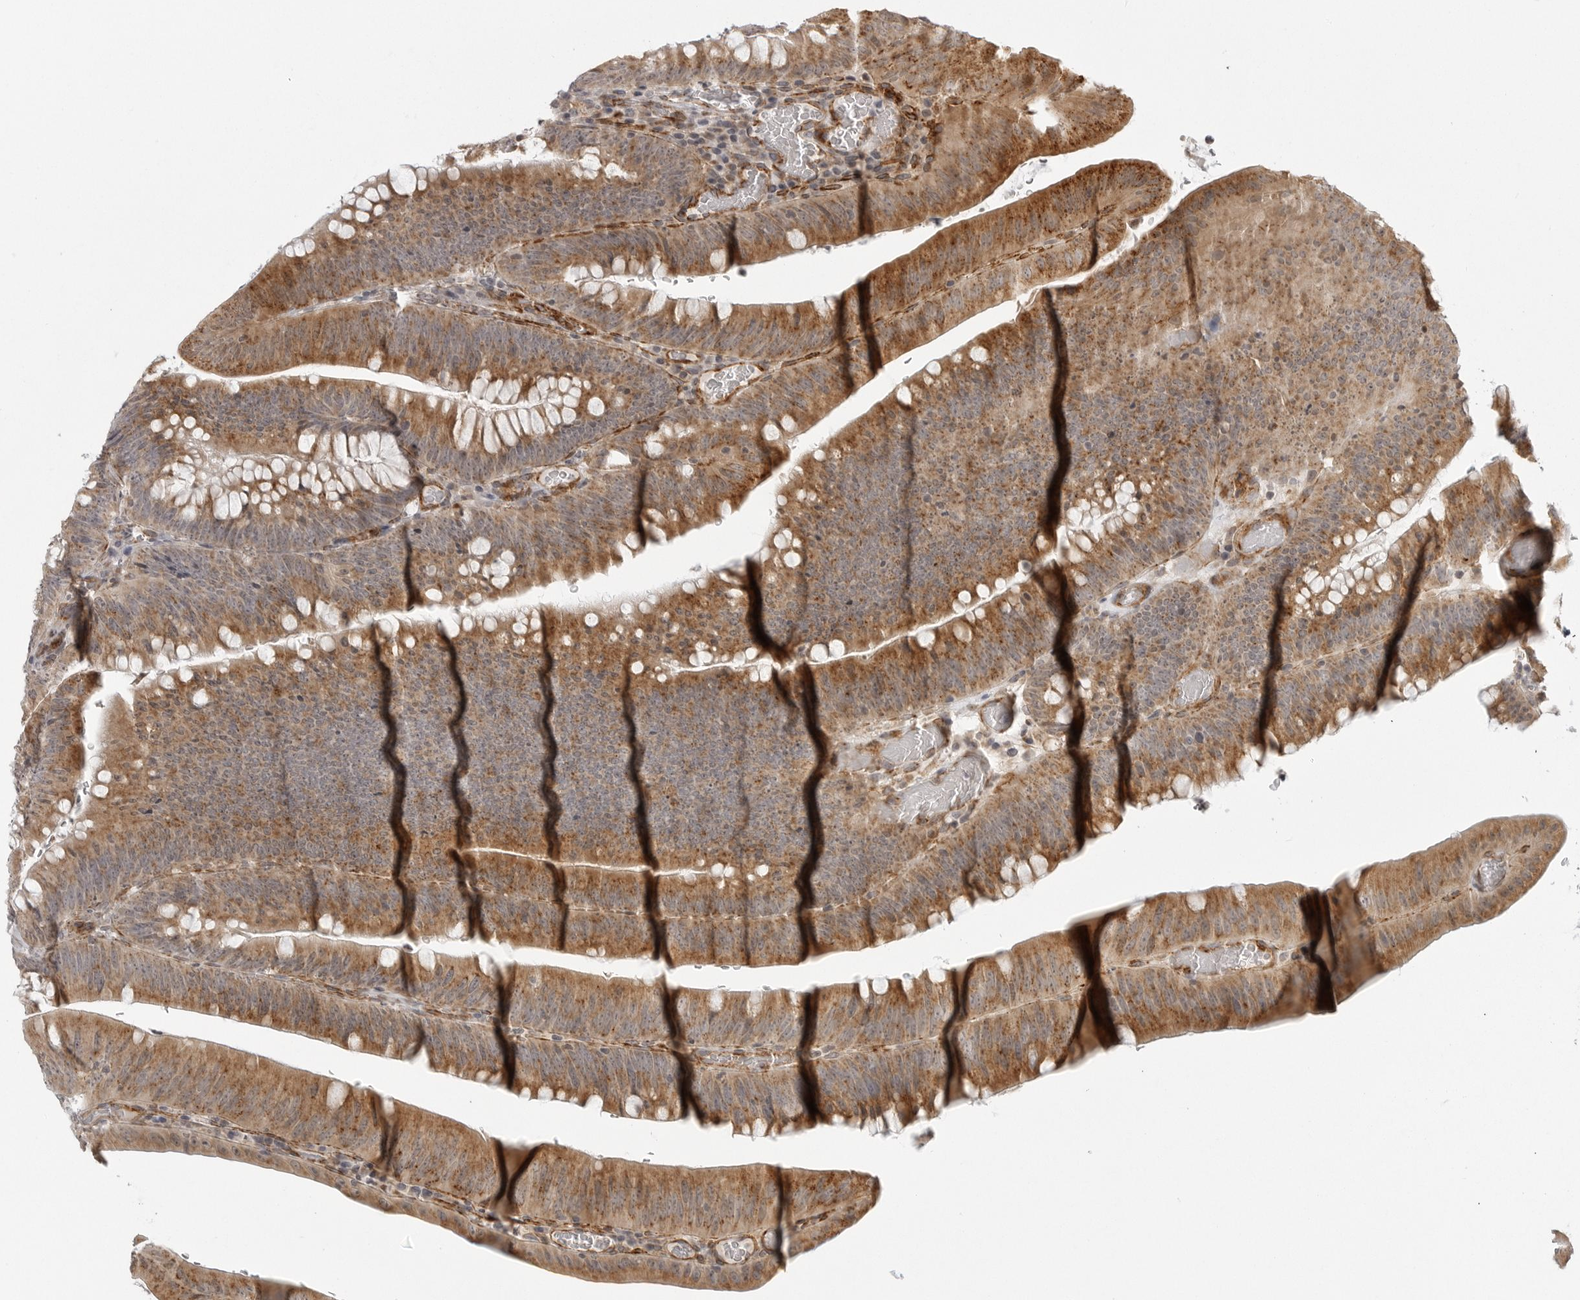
{"staining": {"intensity": "strong", "quantity": ">75%", "location": "cytoplasmic/membranous"}, "tissue": "colorectal cancer", "cell_type": "Tumor cells", "image_type": "cancer", "snomed": [{"axis": "morphology", "description": "Normal tissue, NOS"}, {"axis": "topography", "description": "Colon"}], "caption": "Brown immunohistochemical staining in human colorectal cancer demonstrates strong cytoplasmic/membranous positivity in approximately >75% of tumor cells.", "gene": "TUT4", "patient": {"sex": "female", "age": 82}}